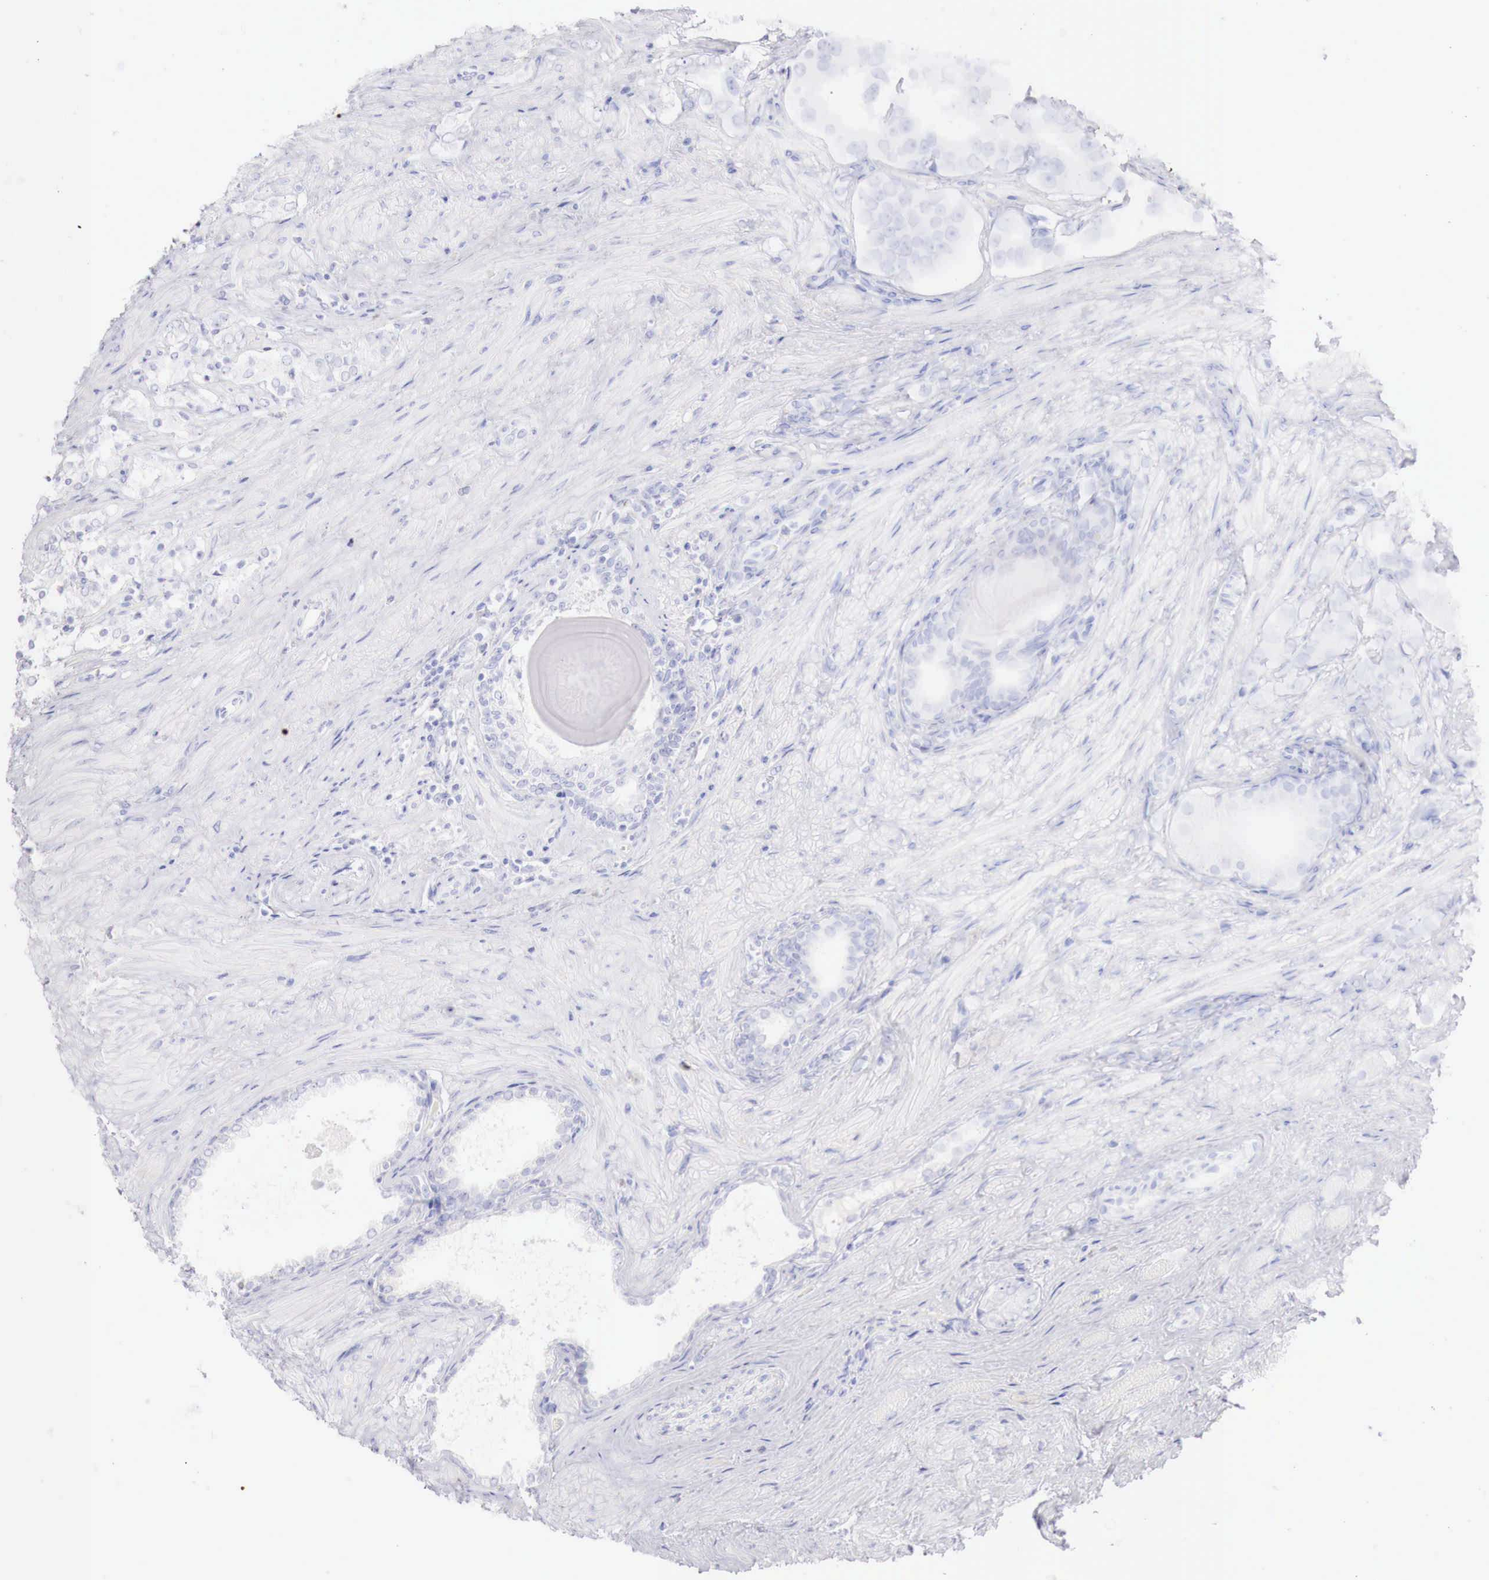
{"staining": {"intensity": "negative", "quantity": "none", "location": "none"}, "tissue": "prostate cancer", "cell_type": "Tumor cells", "image_type": "cancer", "snomed": [{"axis": "morphology", "description": "Adenocarcinoma, Medium grade"}, {"axis": "topography", "description": "Prostate"}], "caption": "Protein analysis of prostate cancer reveals no significant positivity in tumor cells.", "gene": "INHA", "patient": {"sex": "male", "age": 73}}